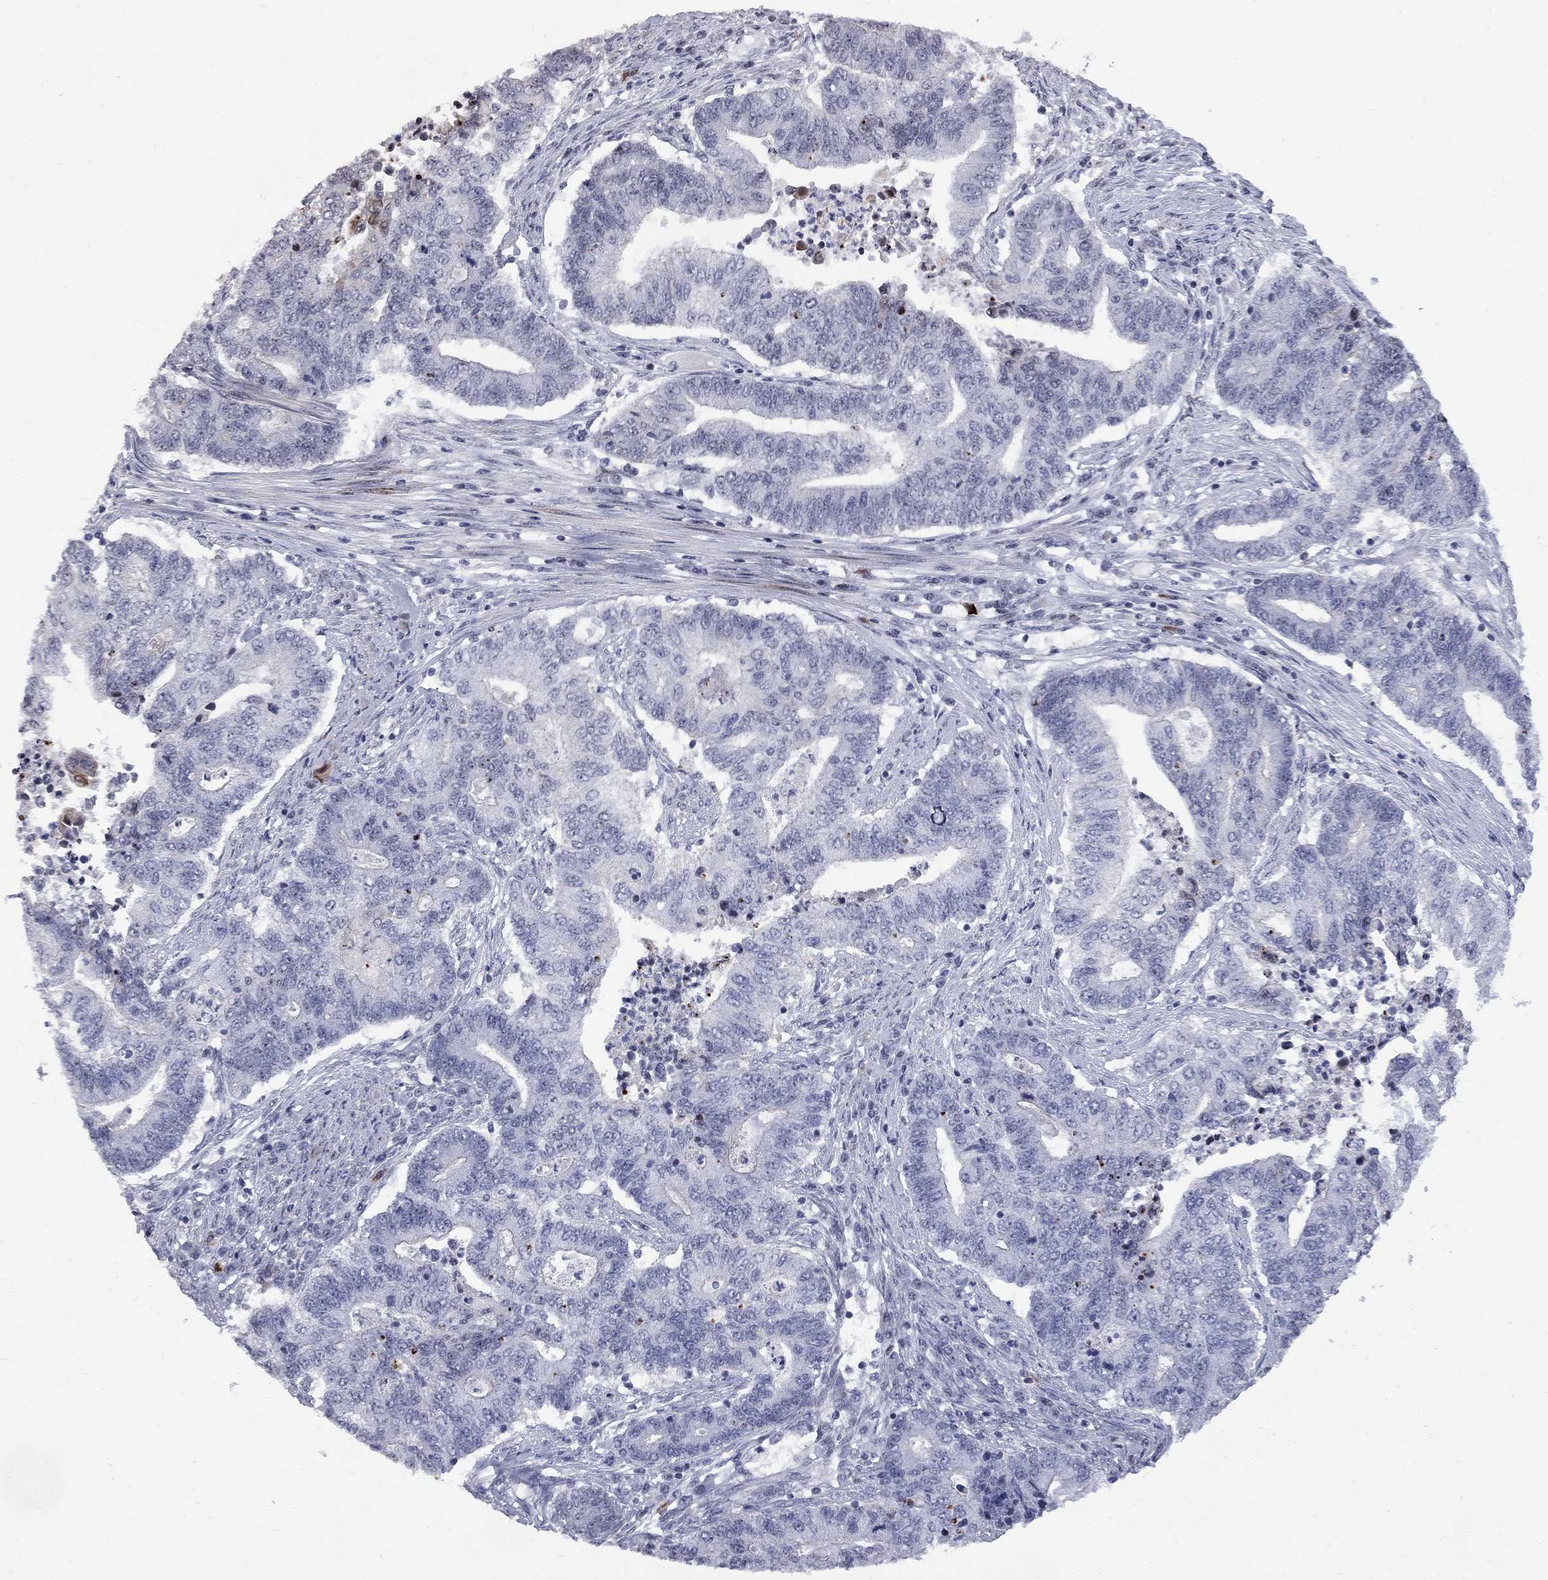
{"staining": {"intensity": "negative", "quantity": "none", "location": "none"}, "tissue": "endometrial cancer", "cell_type": "Tumor cells", "image_type": "cancer", "snomed": [{"axis": "morphology", "description": "Adenocarcinoma, NOS"}, {"axis": "topography", "description": "Uterus"}, {"axis": "topography", "description": "Endometrium"}], "caption": "Tumor cells show no significant positivity in endometrial cancer (adenocarcinoma). (Stains: DAB IHC with hematoxylin counter stain, Microscopy: brightfield microscopy at high magnification).", "gene": "DHX33", "patient": {"sex": "female", "age": 54}}